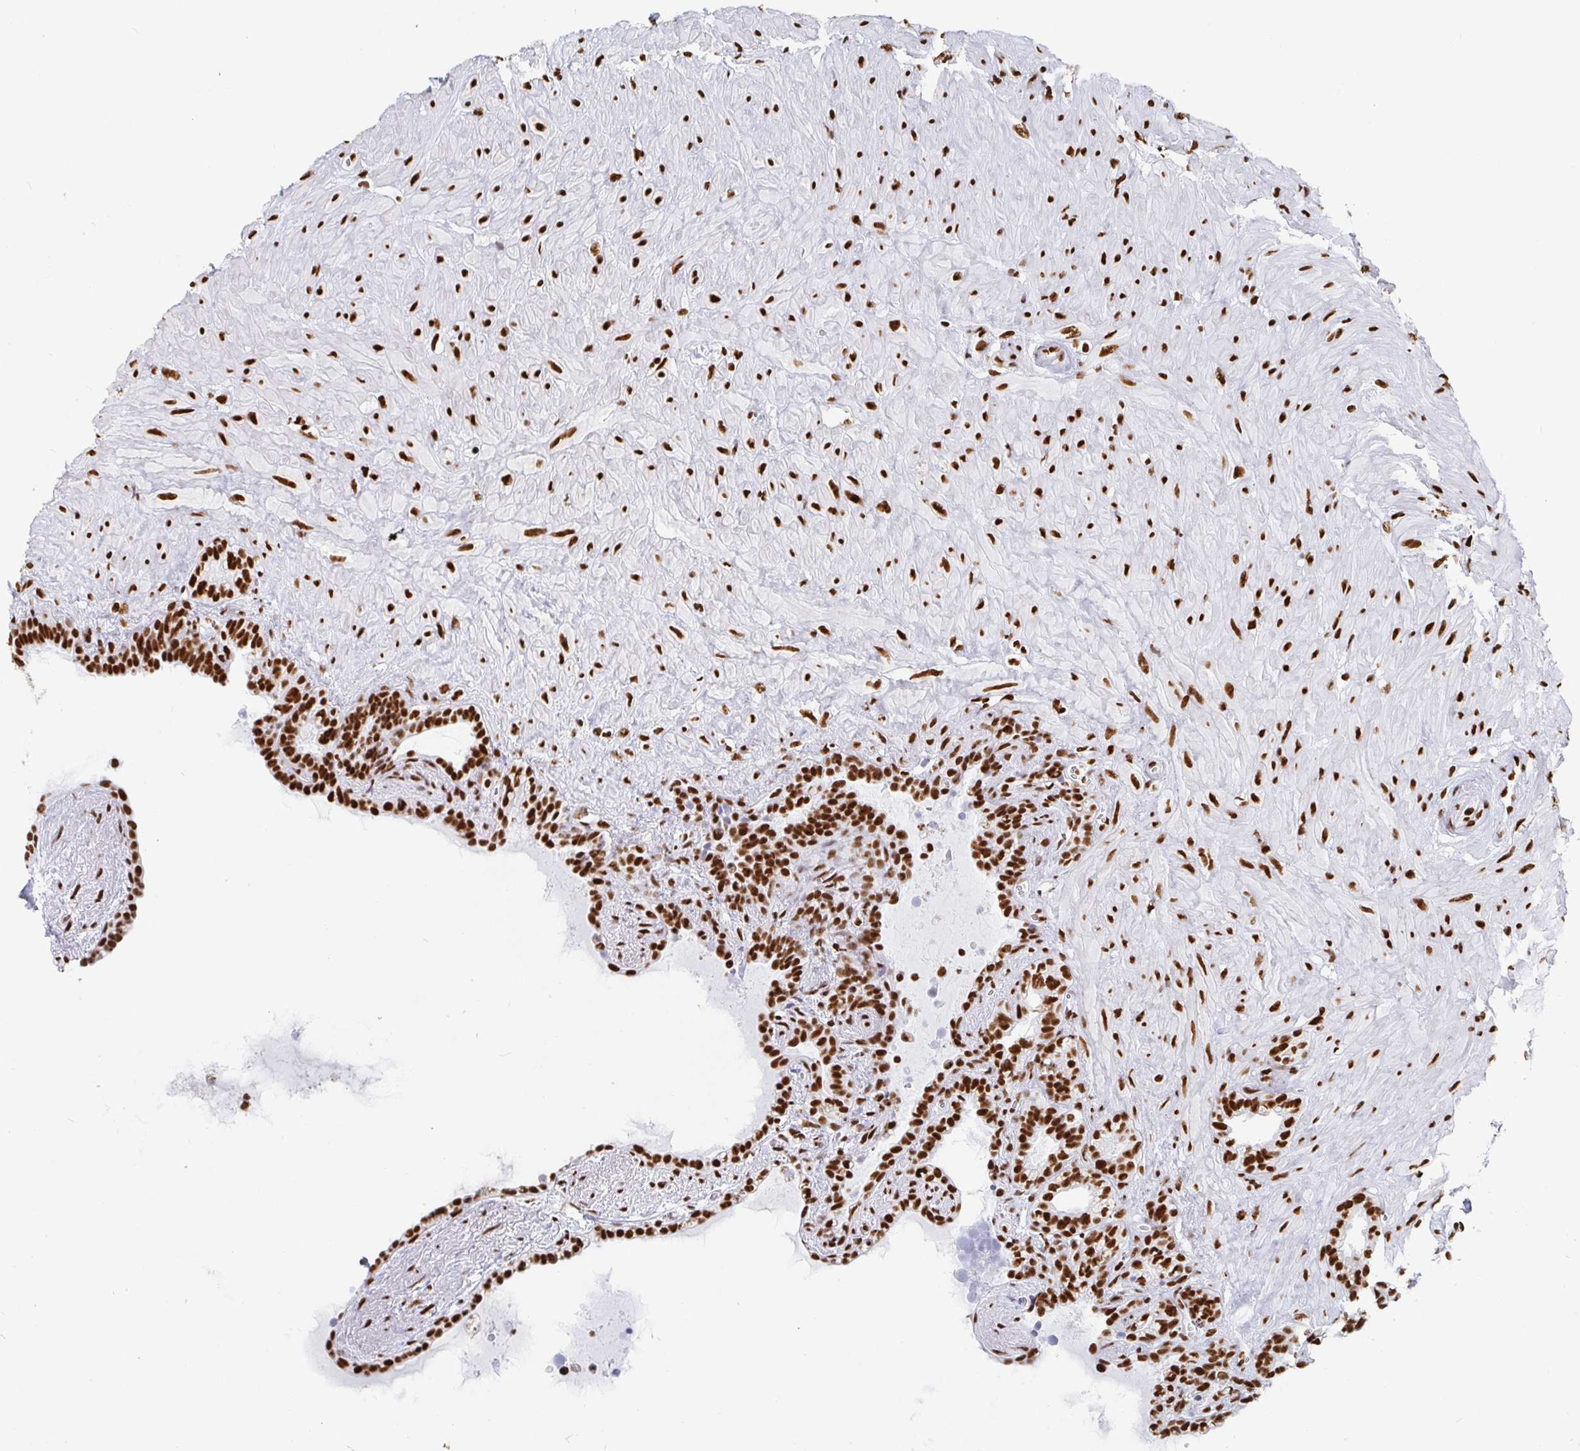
{"staining": {"intensity": "strong", "quantity": ">75%", "location": "nuclear"}, "tissue": "seminal vesicle", "cell_type": "Glandular cells", "image_type": "normal", "snomed": [{"axis": "morphology", "description": "Normal tissue, NOS"}, {"axis": "topography", "description": "Seminal veicle"}], "caption": "DAB (3,3'-diaminobenzidine) immunohistochemical staining of benign human seminal vesicle reveals strong nuclear protein staining in approximately >75% of glandular cells.", "gene": "EWSR1", "patient": {"sex": "male", "age": 76}}